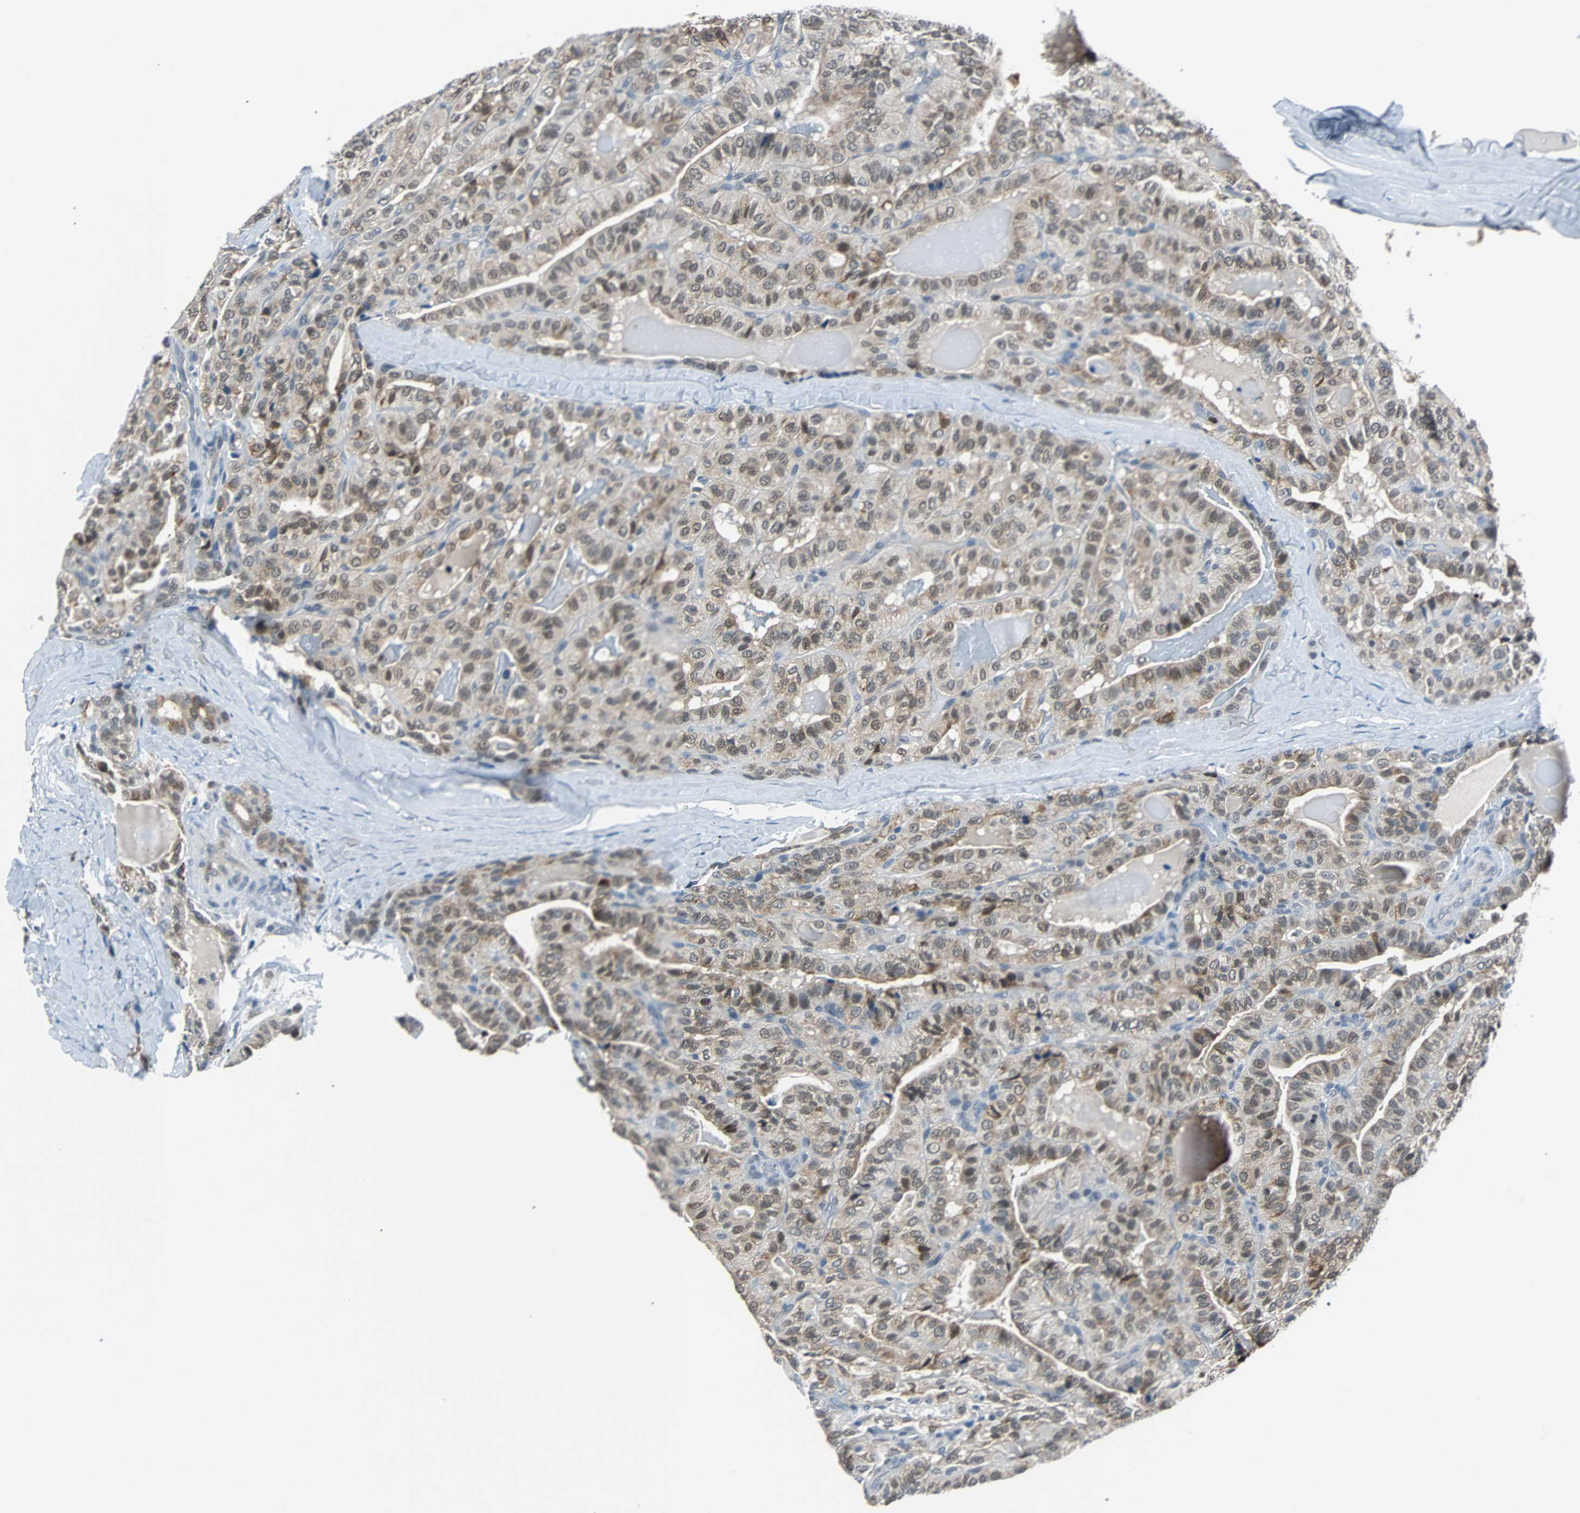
{"staining": {"intensity": "moderate", "quantity": "25%-75%", "location": "cytoplasmic/membranous,nuclear"}, "tissue": "thyroid cancer", "cell_type": "Tumor cells", "image_type": "cancer", "snomed": [{"axis": "morphology", "description": "Papillary adenocarcinoma, NOS"}, {"axis": "topography", "description": "Thyroid gland"}], "caption": "Thyroid cancer stained with DAB immunohistochemistry displays medium levels of moderate cytoplasmic/membranous and nuclear staining in approximately 25%-75% of tumor cells.", "gene": "USP28", "patient": {"sex": "male", "age": 77}}